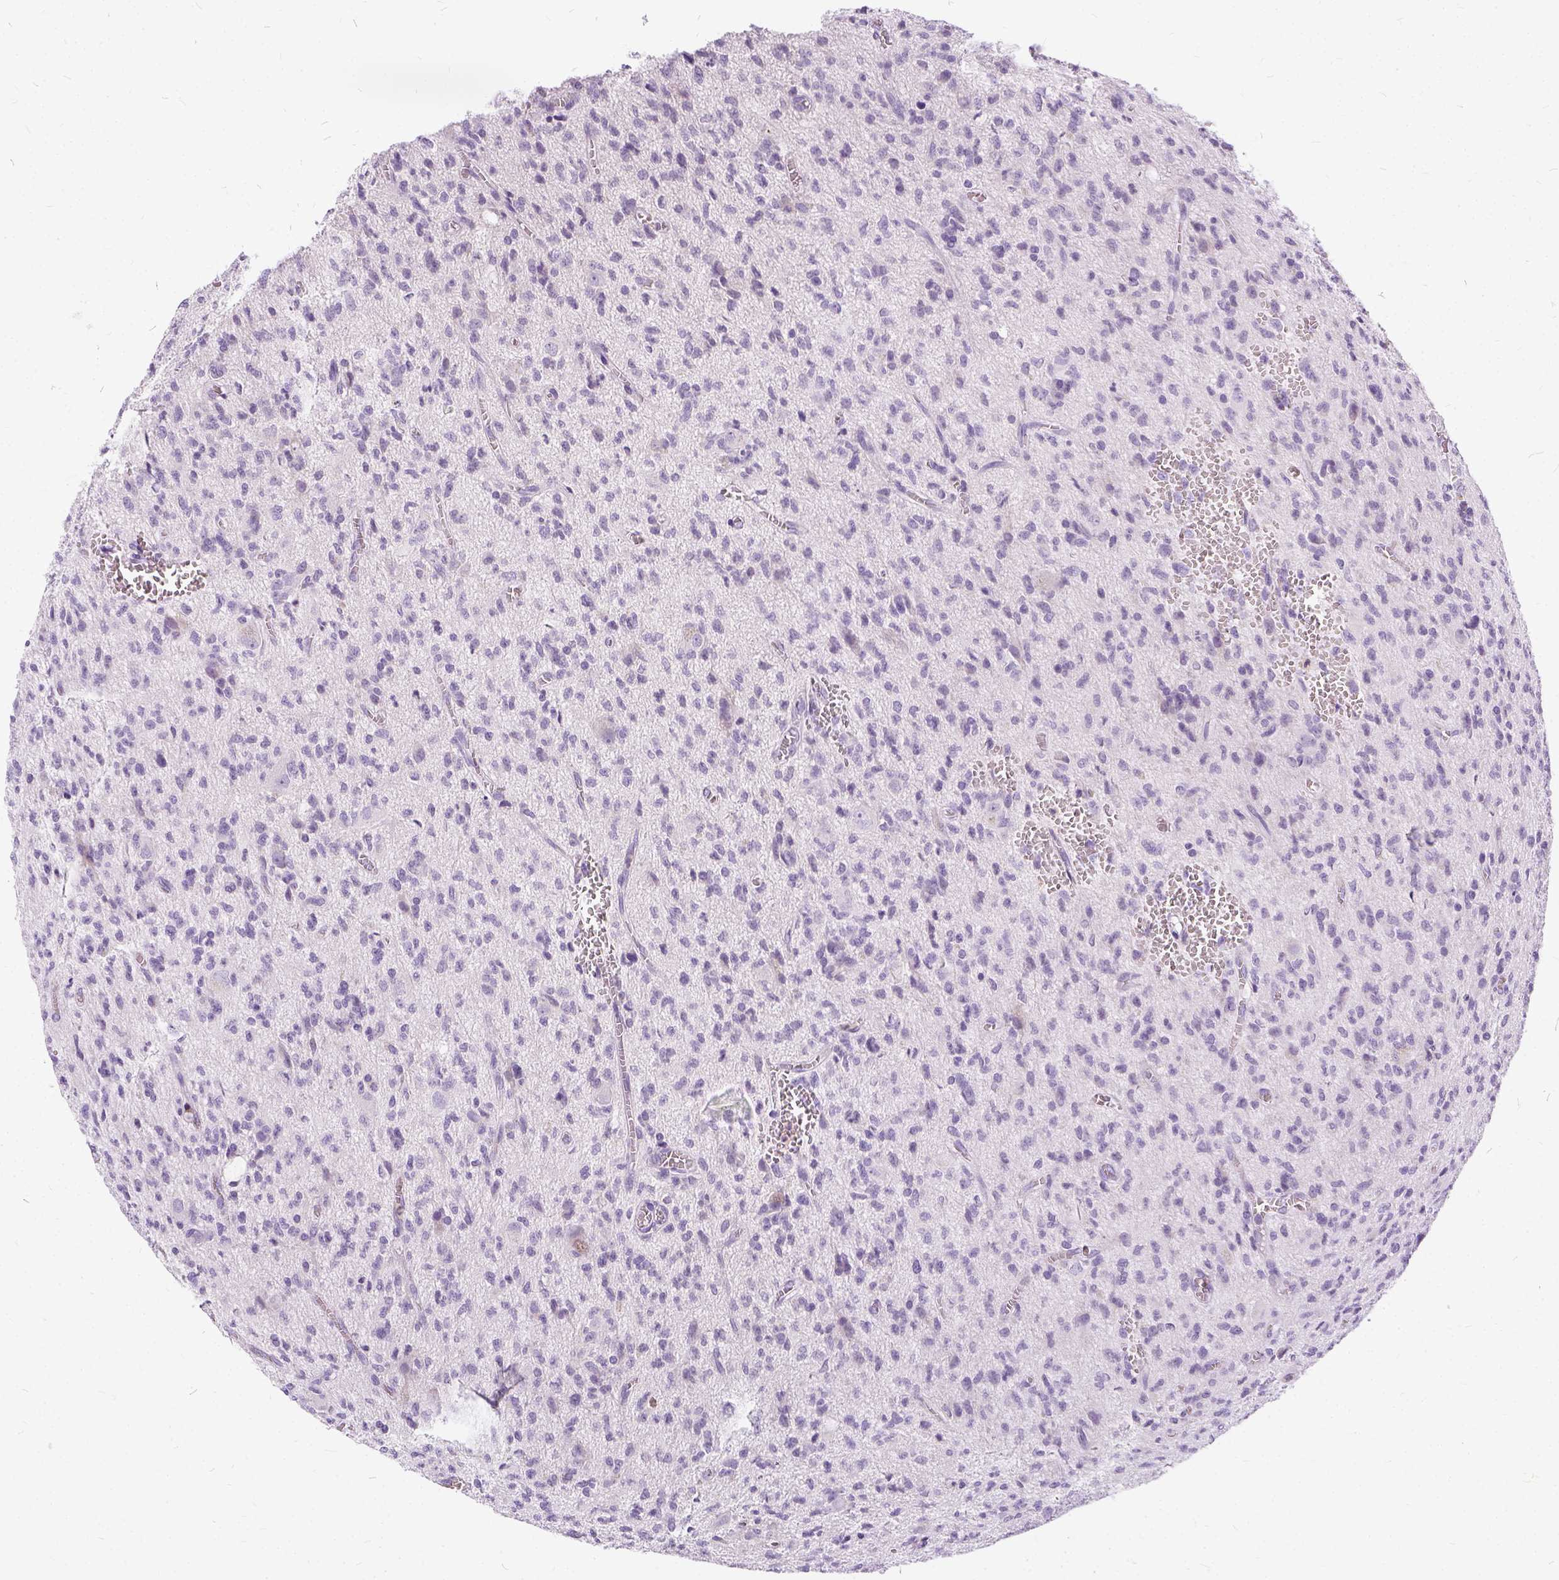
{"staining": {"intensity": "negative", "quantity": "none", "location": "none"}, "tissue": "glioma", "cell_type": "Tumor cells", "image_type": "cancer", "snomed": [{"axis": "morphology", "description": "Glioma, malignant, Low grade"}, {"axis": "topography", "description": "Brain"}], "caption": "The histopathology image reveals no staining of tumor cells in low-grade glioma (malignant).", "gene": "FDX1", "patient": {"sex": "male", "age": 64}}